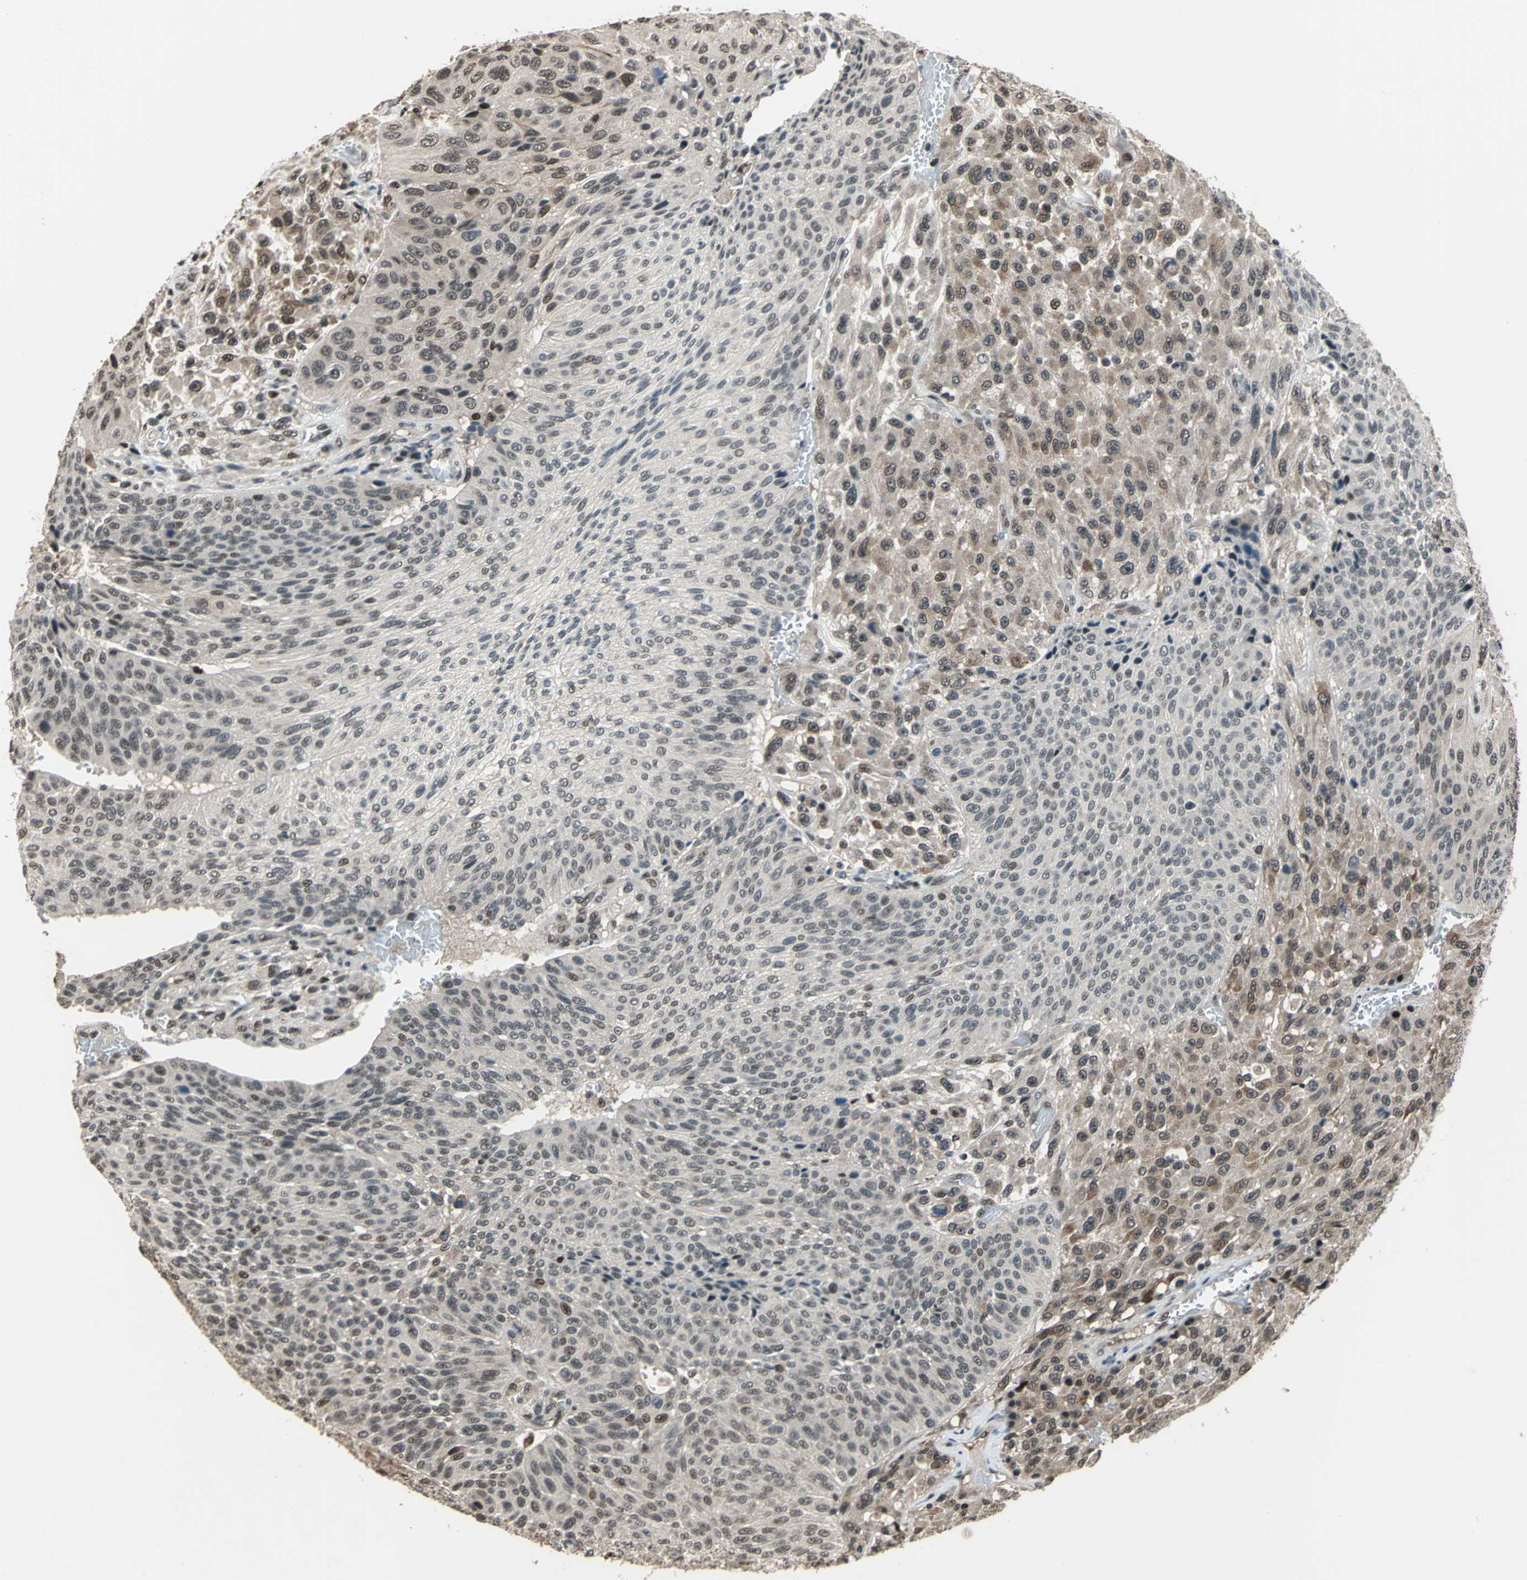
{"staining": {"intensity": "moderate", "quantity": ">75%", "location": "nuclear"}, "tissue": "urothelial cancer", "cell_type": "Tumor cells", "image_type": "cancer", "snomed": [{"axis": "morphology", "description": "Urothelial carcinoma, High grade"}, {"axis": "topography", "description": "Urinary bladder"}], "caption": "Urothelial cancer tissue exhibits moderate nuclear staining in approximately >75% of tumor cells", "gene": "MIS18BP1", "patient": {"sex": "male", "age": 66}}